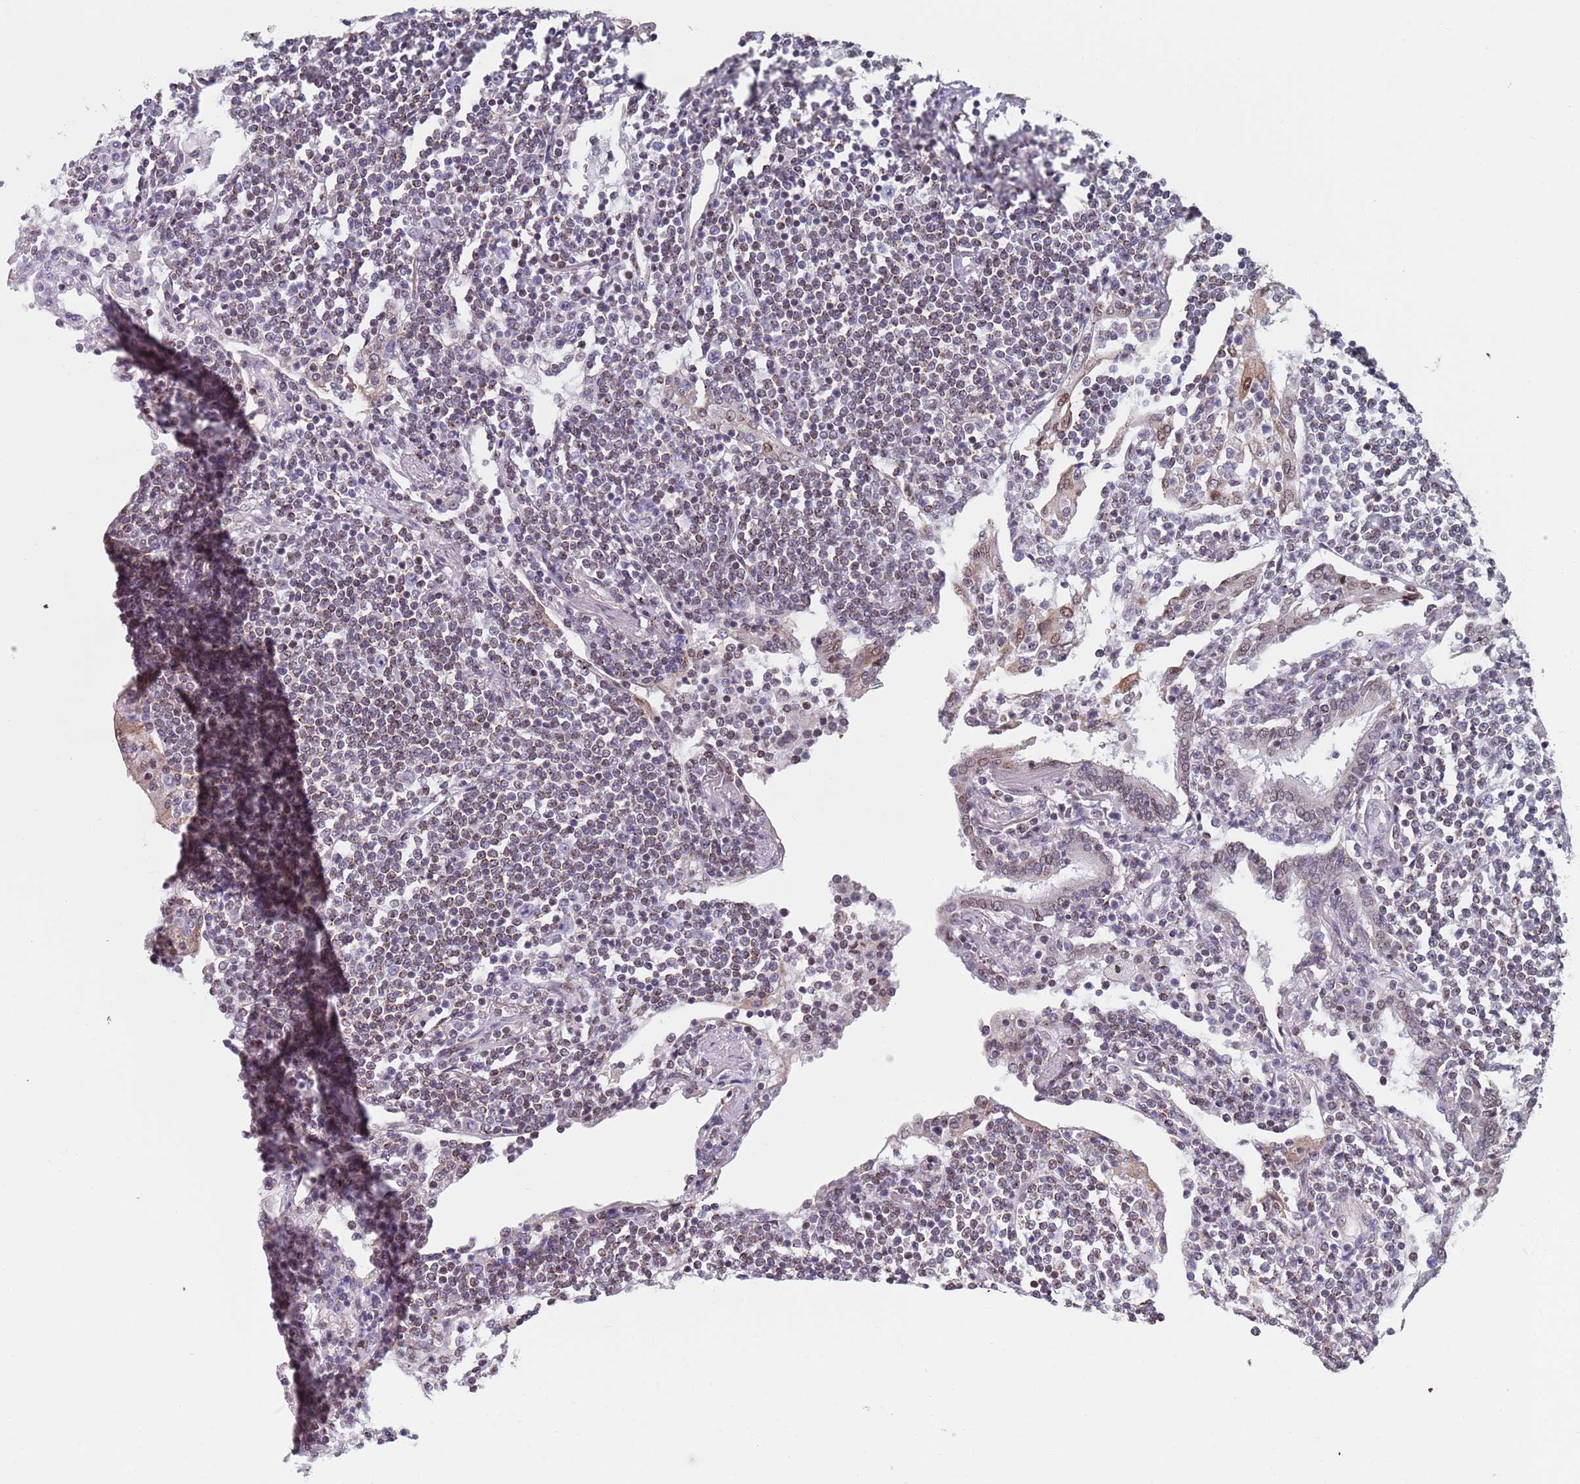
{"staining": {"intensity": "negative", "quantity": "none", "location": "none"}, "tissue": "lymphoma", "cell_type": "Tumor cells", "image_type": "cancer", "snomed": [{"axis": "morphology", "description": "Malignant lymphoma, non-Hodgkin's type, Low grade"}, {"axis": "topography", "description": "Lung"}], "caption": "A micrograph of human low-grade malignant lymphoma, non-Hodgkin's type is negative for staining in tumor cells.", "gene": "MFSD12", "patient": {"sex": "female", "age": 71}}